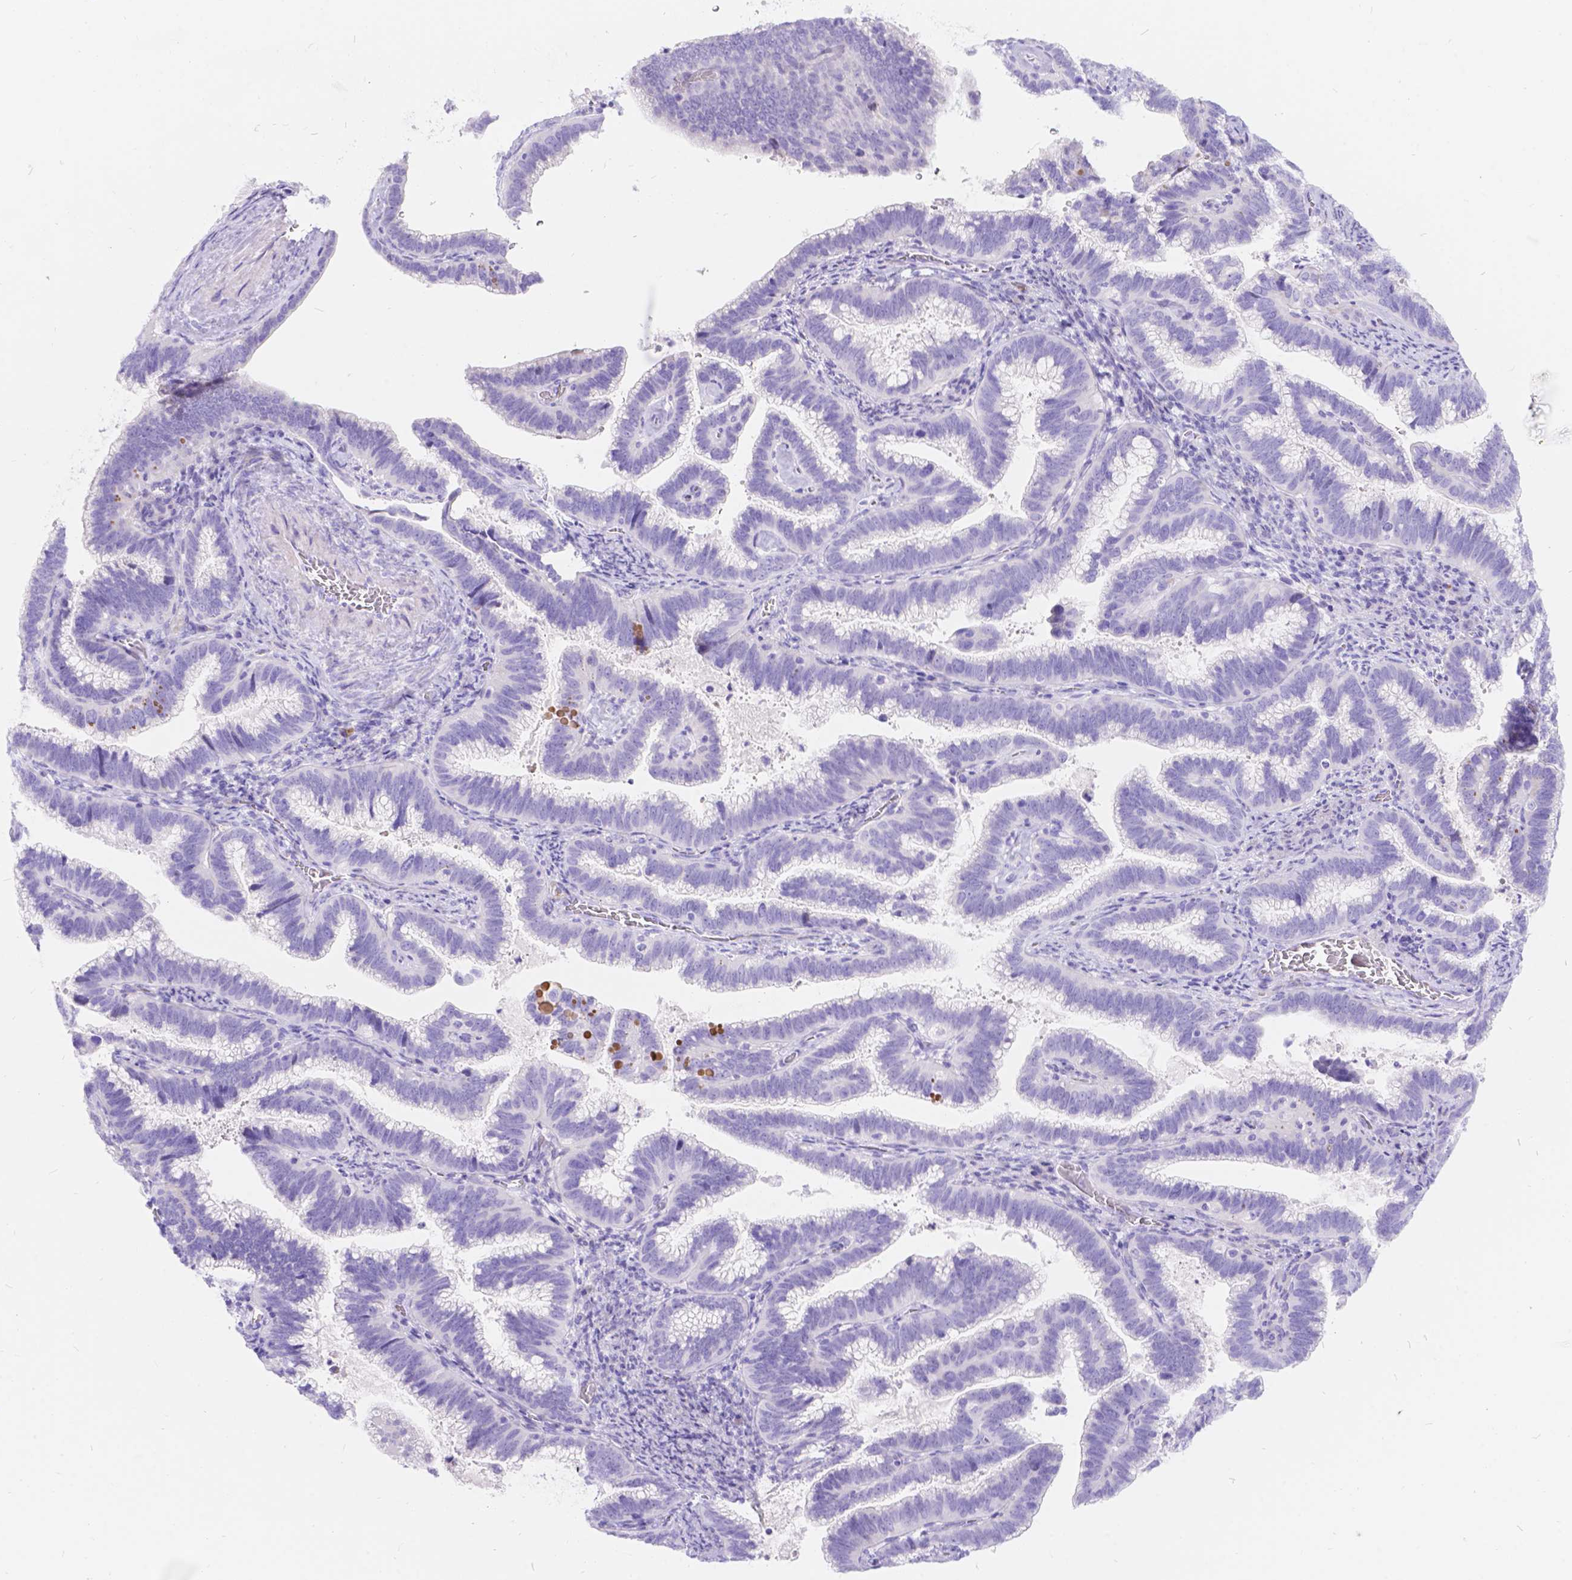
{"staining": {"intensity": "negative", "quantity": "none", "location": "none"}, "tissue": "cervical cancer", "cell_type": "Tumor cells", "image_type": "cancer", "snomed": [{"axis": "morphology", "description": "Adenocarcinoma, NOS"}, {"axis": "topography", "description": "Cervix"}], "caption": "A photomicrograph of adenocarcinoma (cervical) stained for a protein displays no brown staining in tumor cells.", "gene": "KLHL10", "patient": {"sex": "female", "age": 61}}